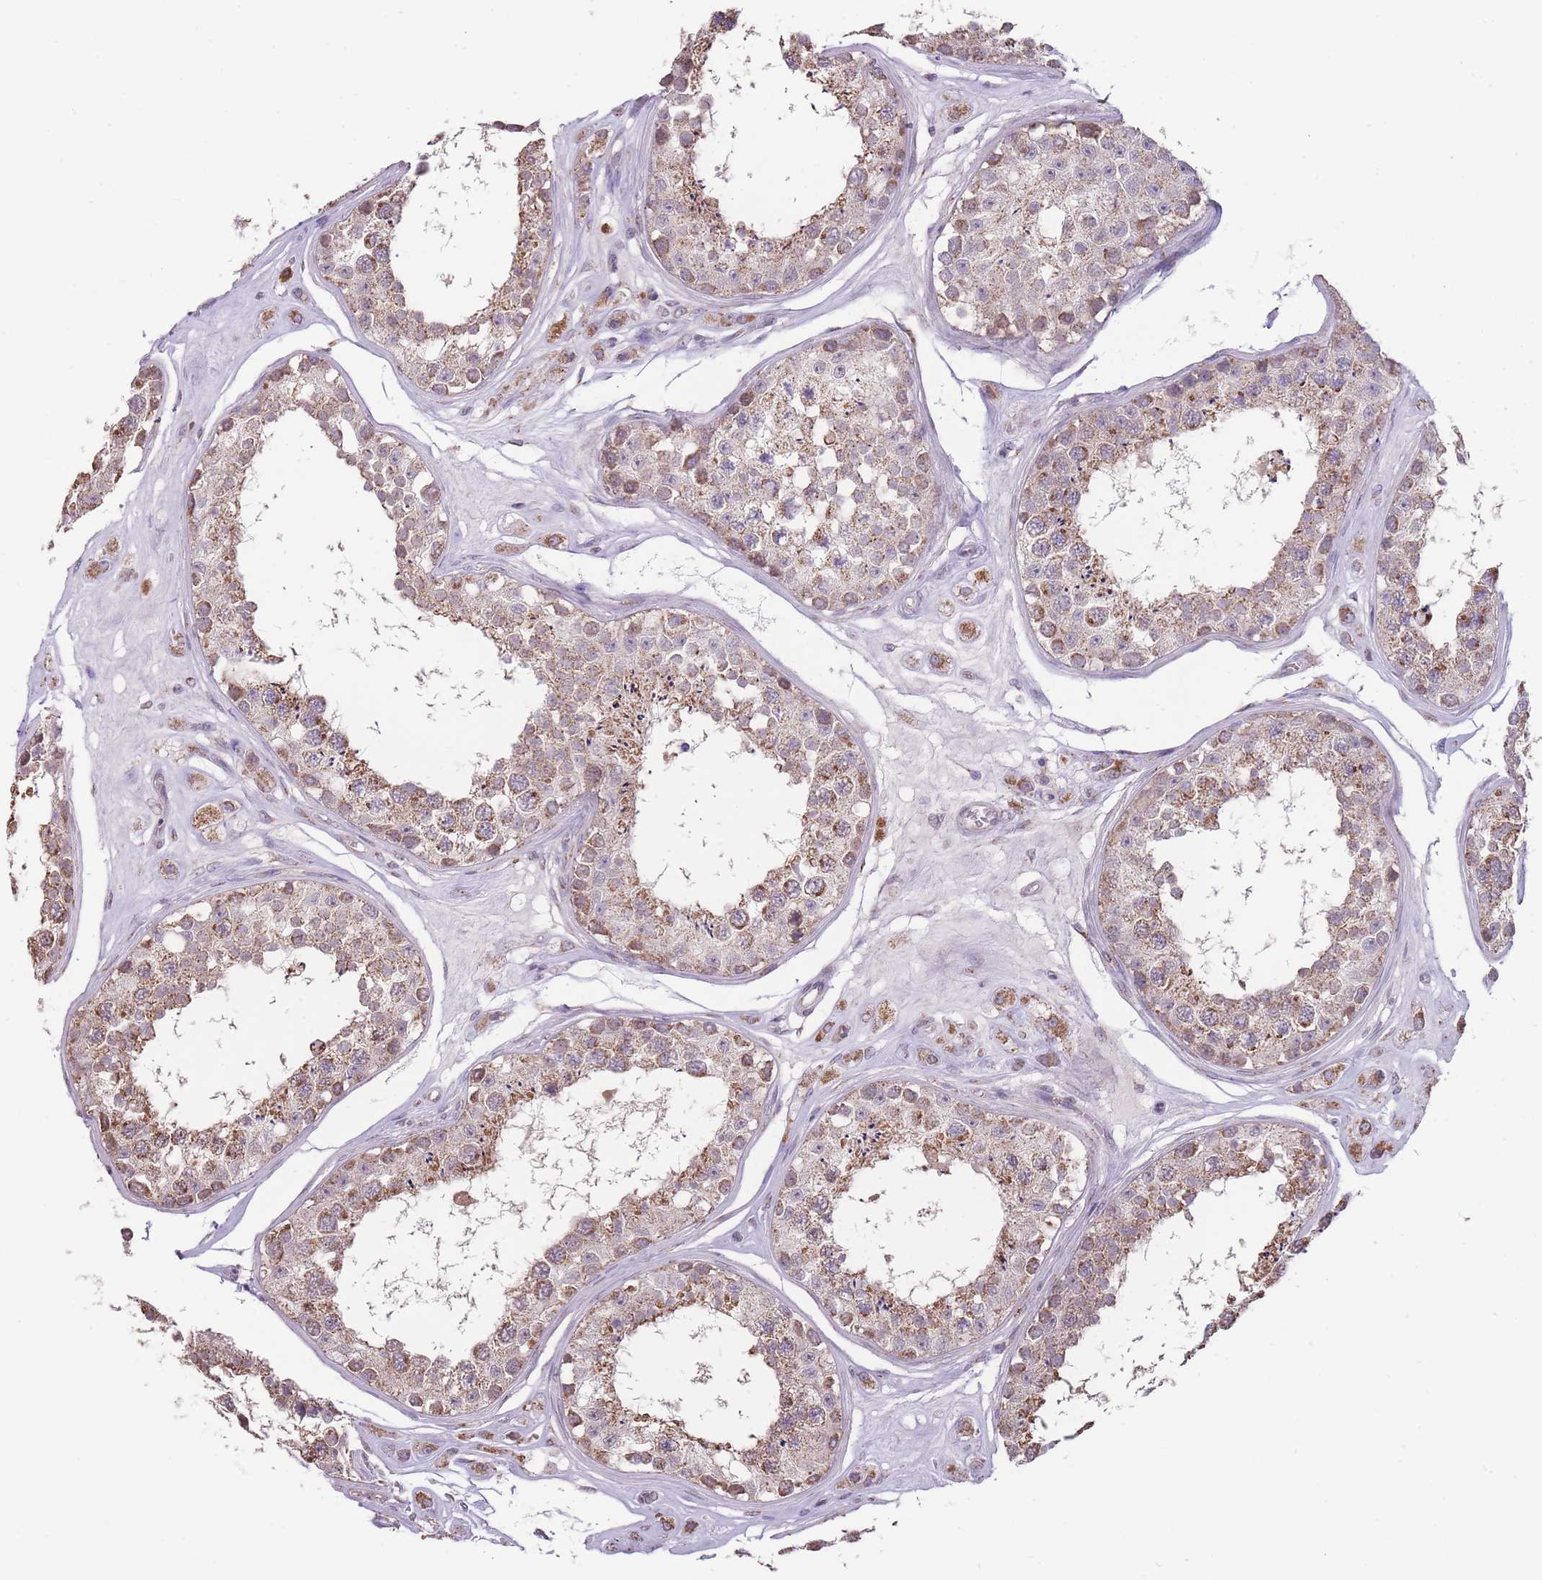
{"staining": {"intensity": "moderate", "quantity": ">75%", "location": "cytoplasmic/membranous"}, "tissue": "testis", "cell_type": "Cells in seminiferous ducts", "image_type": "normal", "snomed": [{"axis": "morphology", "description": "Normal tissue, NOS"}, {"axis": "topography", "description": "Testis"}], "caption": "Testis stained for a protein (brown) demonstrates moderate cytoplasmic/membranous positive positivity in about >75% of cells in seminiferous ducts.", "gene": "NELL1", "patient": {"sex": "male", "age": 25}}